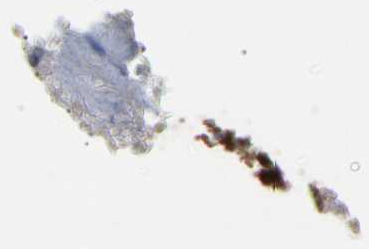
{"staining": {"intensity": "strong", "quantity": ">75%", "location": "cytoplasmic/membranous,nuclear"}, "tissue": "parathyroid gland", "cell_type": "Glandular cells", "image_type": "normal", "snomed": [{"axis": "morphology", "description": "Normal tissue, NOS"}, {"axis": "morphology", "description": "Adenoma, NOS"}, {"axis": "topography", "description": "Parathyroid gland"}], "caption": "The image shows immunohistochemical staining of unremarkable parathyroid gland. There is strong cytoplasmic/membranous,nuclear expression is seen in approximately >75% of glandular cells. (Stains: DAB (3,3'-diaminobenzidine) in brown, nuclei in blue, Microscopy: brightfield microscopy at high magnification).", "gene": "ALYREF", "patient": {"sex": "female", "age": 43}}